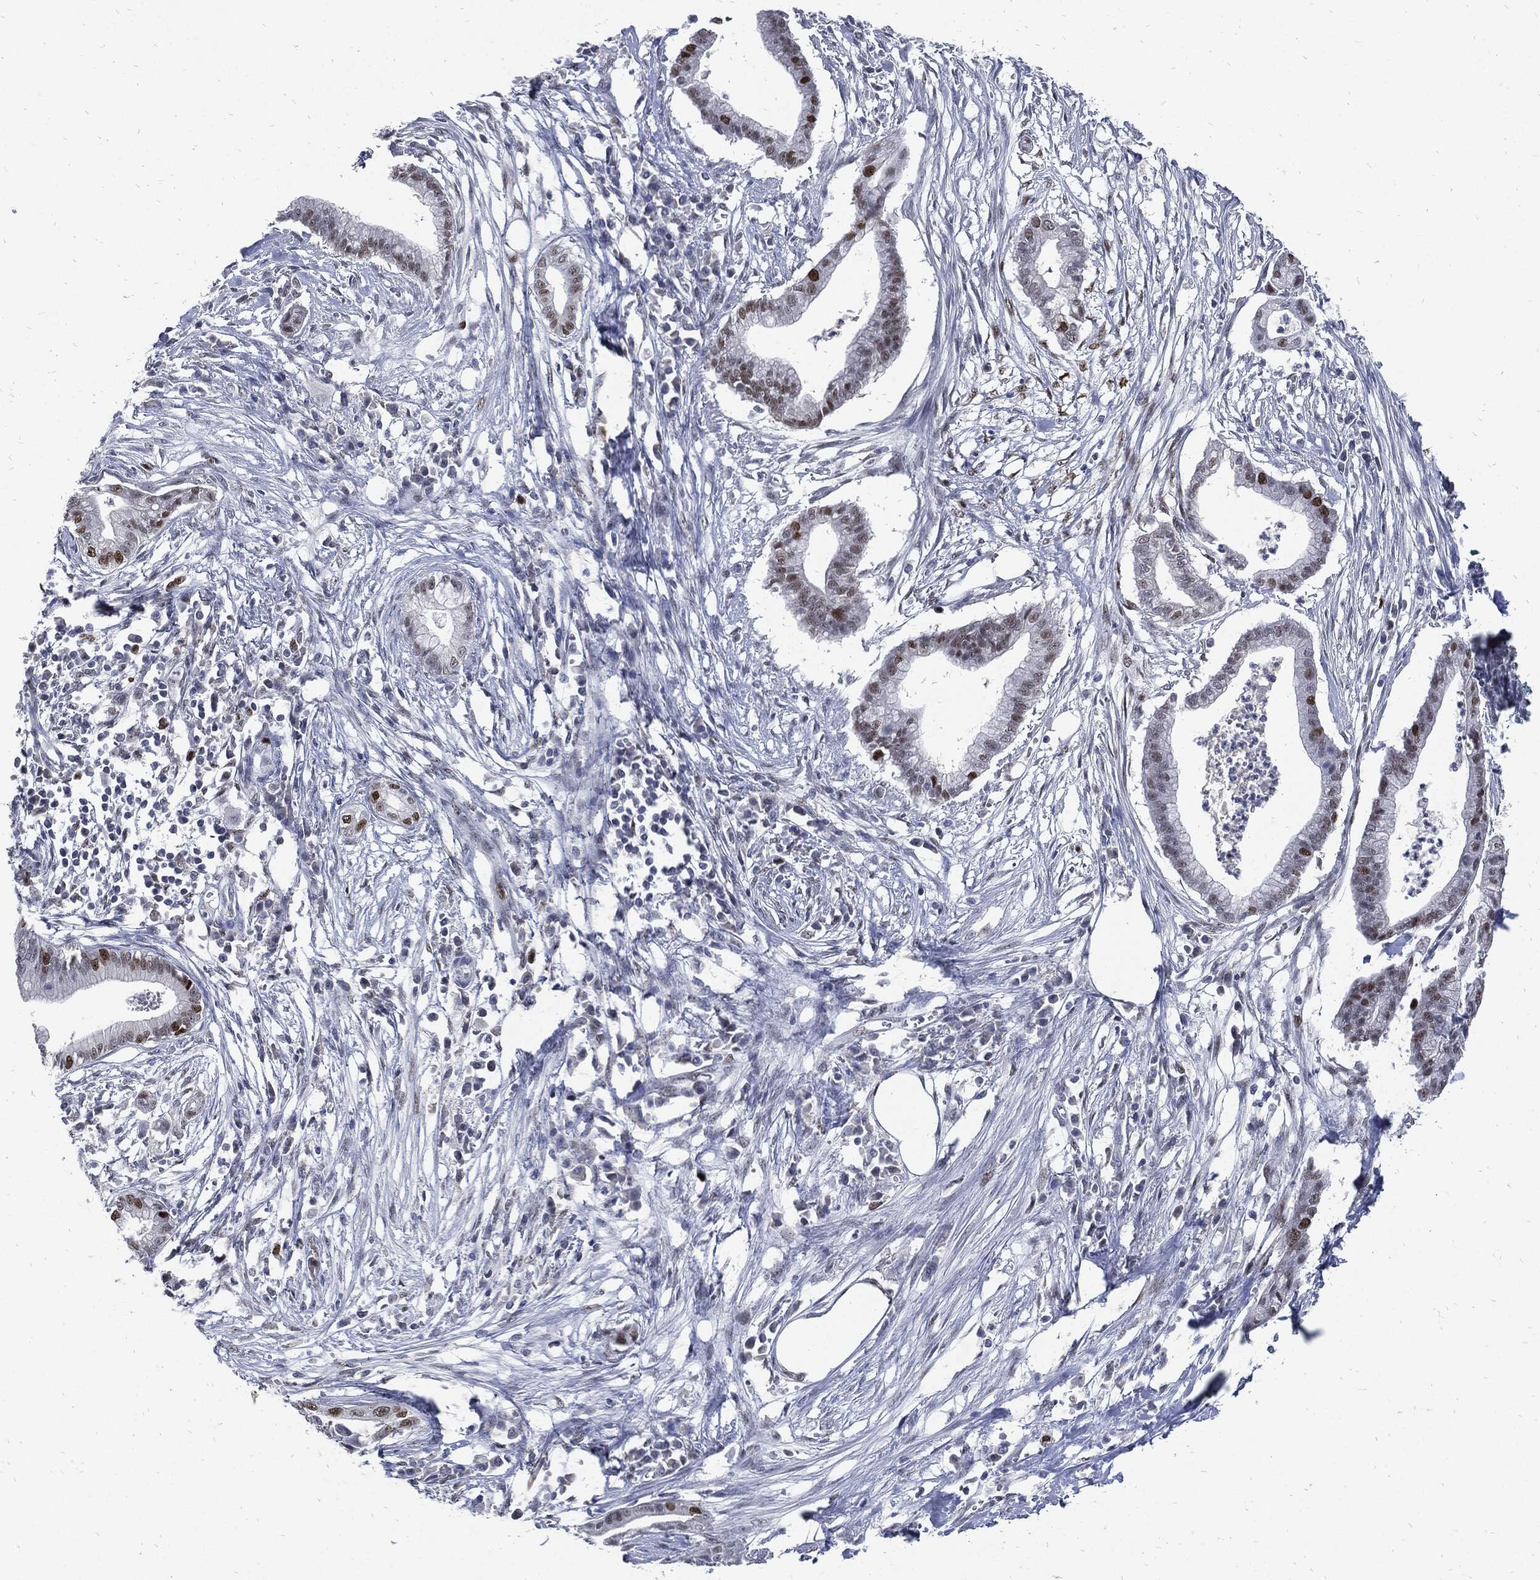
{"staining": {"intensity": "strong", "quantity": "25%-75%", "location": "nuclear"}, "tissue": "pancreatic cancer", "cell_type": "Tumor cells", "image_type": "cancer", "snomed": [{"axis": "morphology", "description": "Normal tissue, NOS"}, {"axis": "morphology", "description": "Adenocarcinoma, NOS"}, {"axis": "topography", "description": "Pancreas"}], "caption": "Human adenocarcinoma (pancreatic) stained for a protein (brown) displays strong nuclear positive expression in approximately 25%-75% of tumor cells.", "gene": "NBN", "patient": {"sex": "female", "age": 58}}